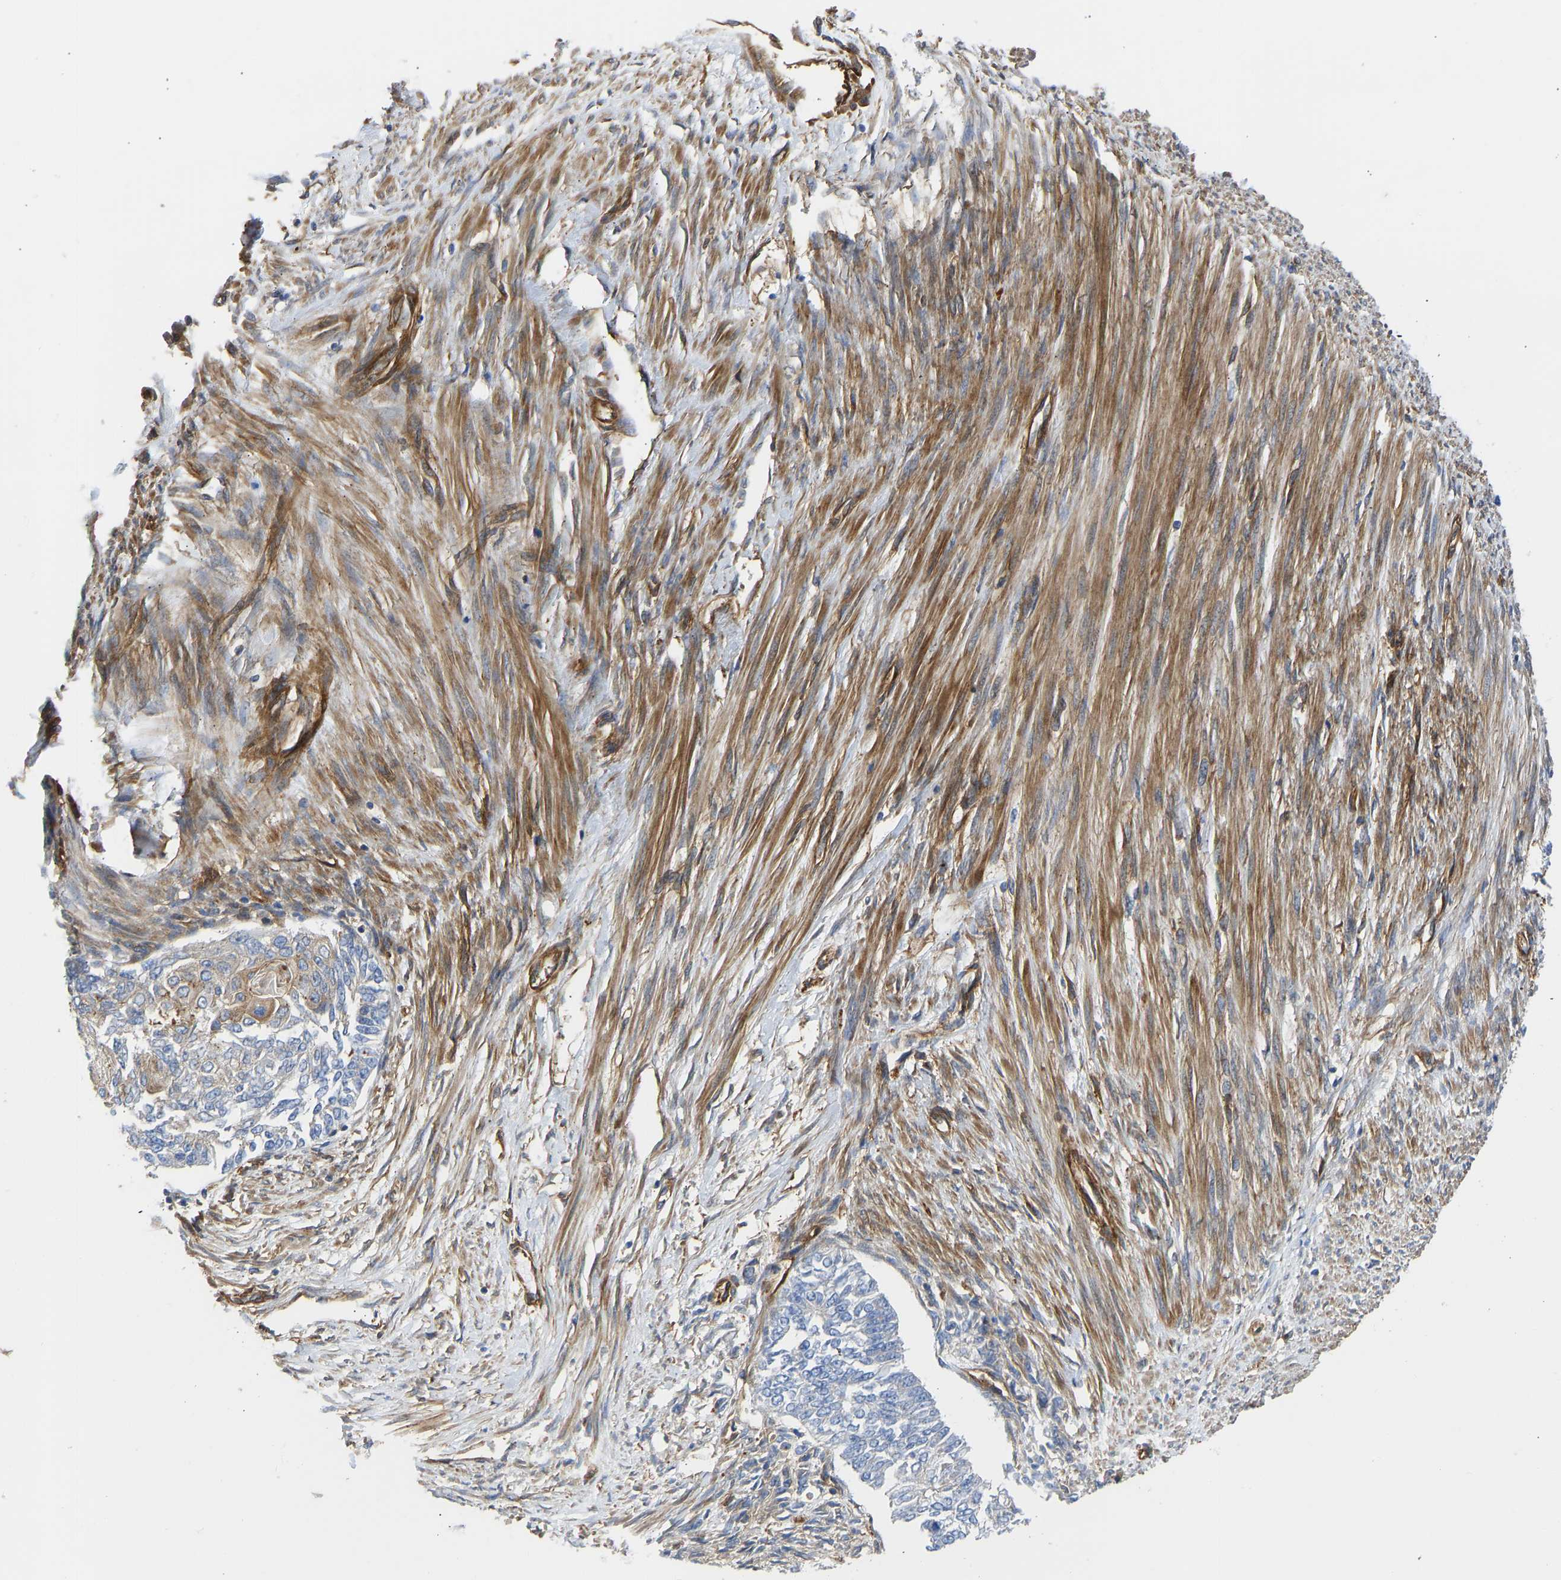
{"staining": {"intensity": "moderate", "quantity": "25%-75%", "location": "cytoplasmic/membranous"}, "tissue": "endometrial cancer", "cell_type": "Tumor cells", "image_type": "cancer", "snomed": [{"axis": "morphology", "description": "Adenocarcinoma, NOS"}, {"axis": "topography", "description": "Endometrium"}], "caption": "Moderate cytoplasmic/membranous expression for a protein is seen in about 25%-75% of tumor cells of endometrial cancer (adenocarcinoma) using immunohistochemistry (IHC).", "gene": "MYO1C", "patient": {"sex": "female", "age": 32}}